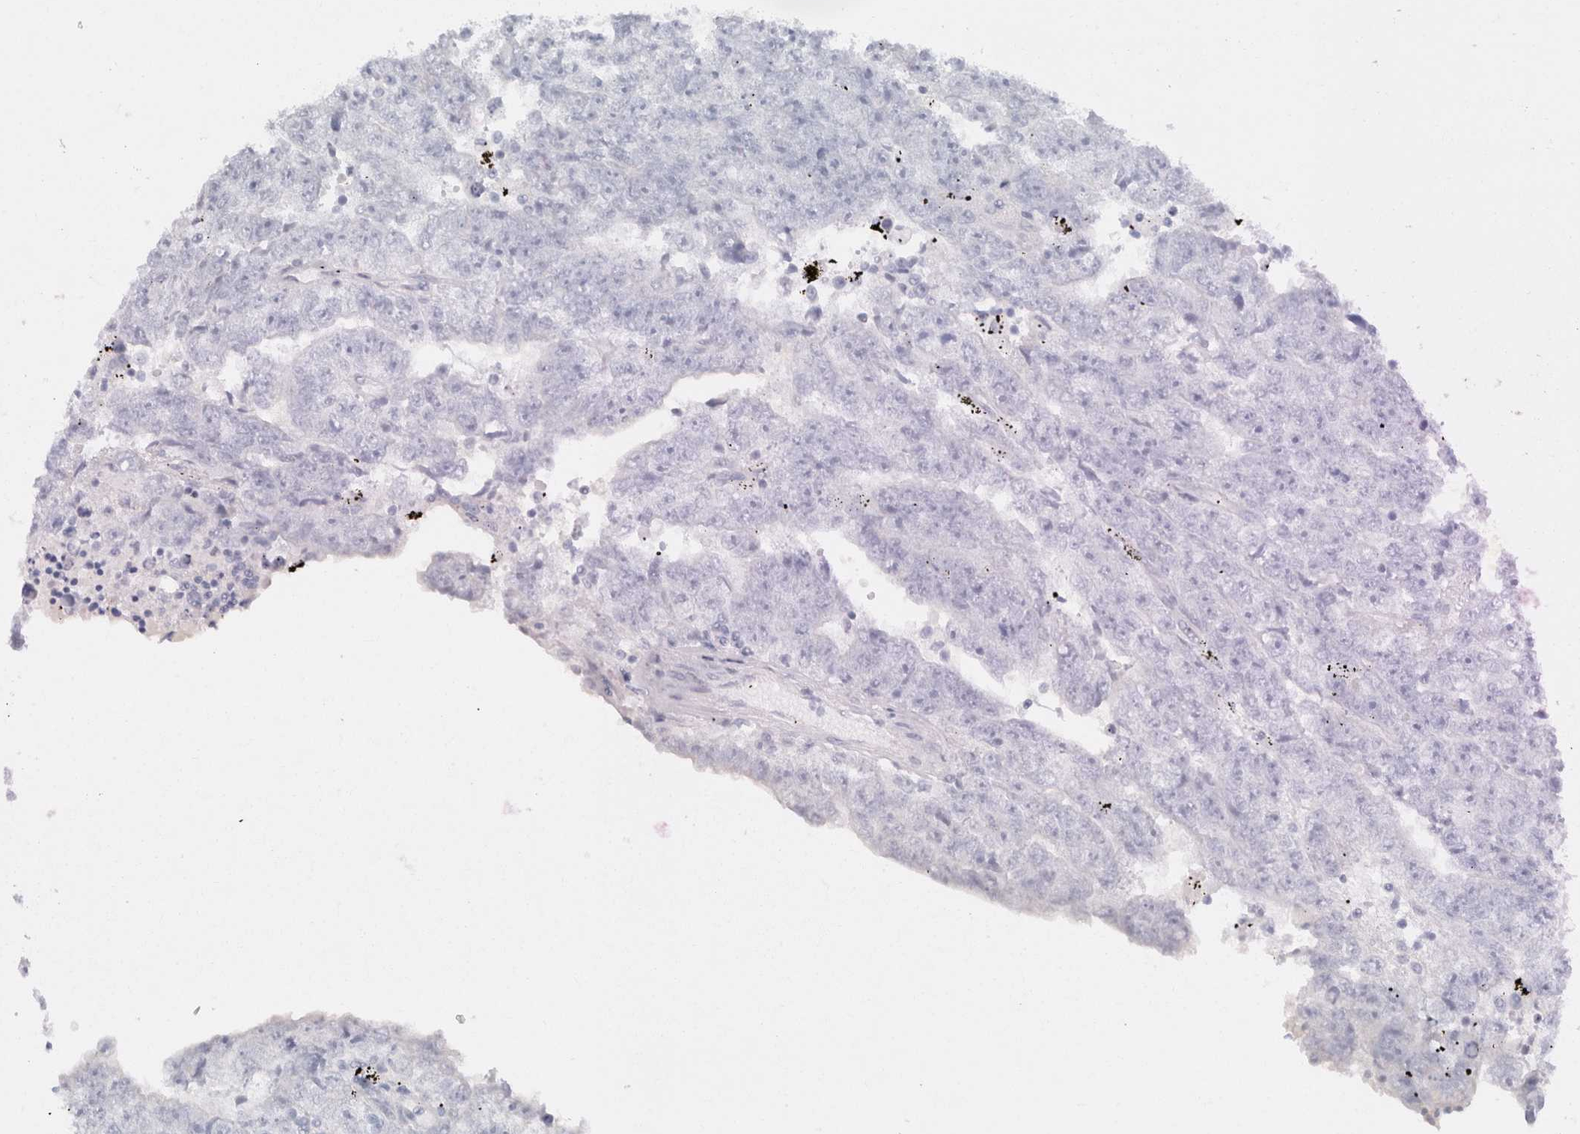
{"staining": {"intensity": "negative", "quantity": "none", "location": "none"}, "tissue": "testis cancer", "cell_type": "Tumor cells", "image_type": "cancer", "snomed": [{"axis": "morphology", "description": "Carcinoma, Embryonal, NOS"}, {"axis": "topography", "description": "Testis"}], "caption": "The image demonstrates no significant positivity in tumor cells of testis cancer.", "gene": "CPQ", "patient": {"sex": "male", "age": 25}}